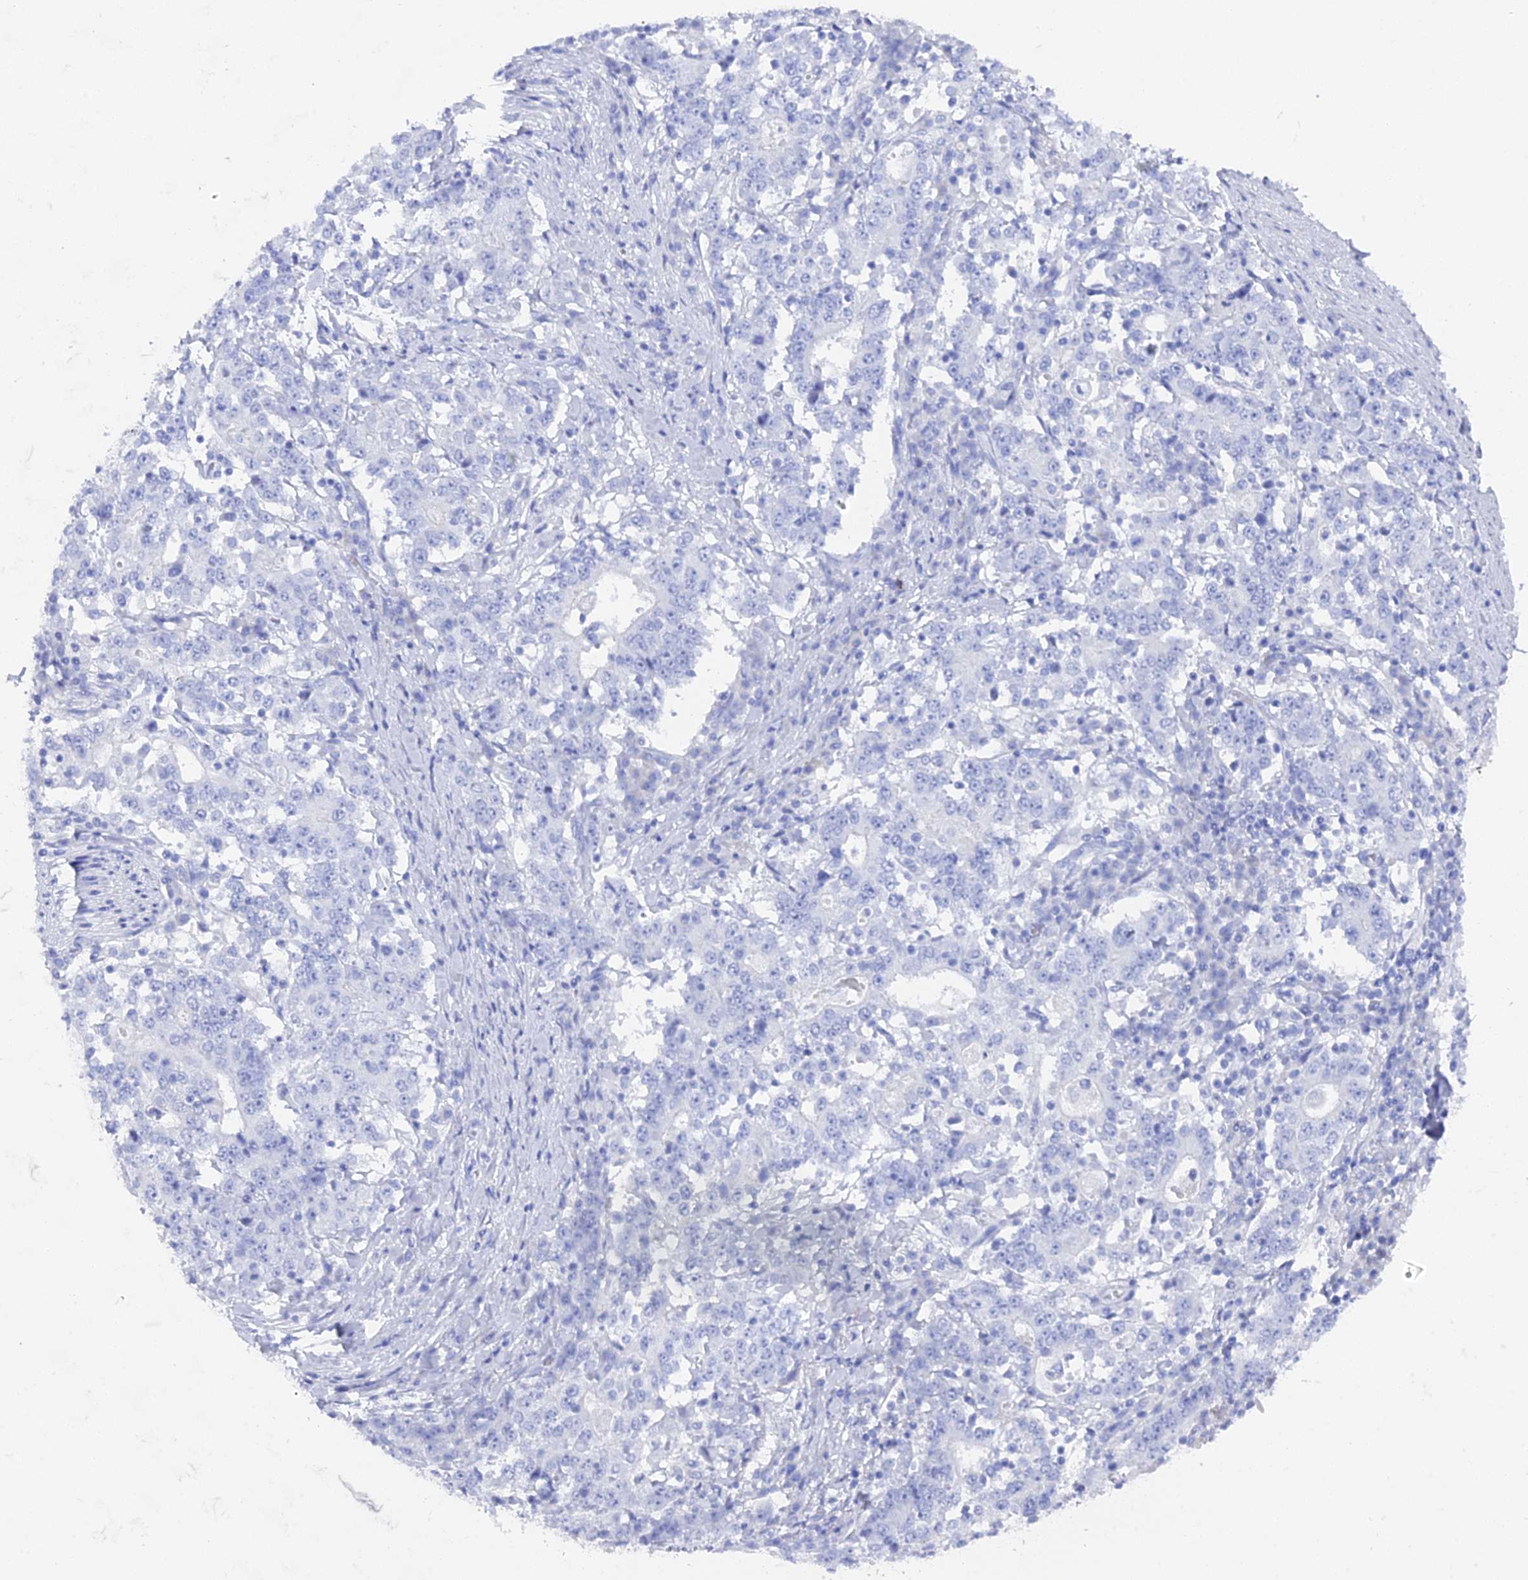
{"staining": {"intensity": "negative", "quantity": "none", "location": "none"}, "tissue": "stomach cancer", "cell_type": "Tumor cells", "image_type": "cancer", "snomed": [{"axis": "morphology", "description": "Adenocarcinoma, NOS"}, {"axis": "topography", "description": "Stomach"}], "caption": "This is an immunohistochemistry (IHC) micrograph of human stomach adenocarcinoma. There is no staining in tumor cells.", "gene": "ENPP3", "patient": {"sex": "male", "age": 59}}